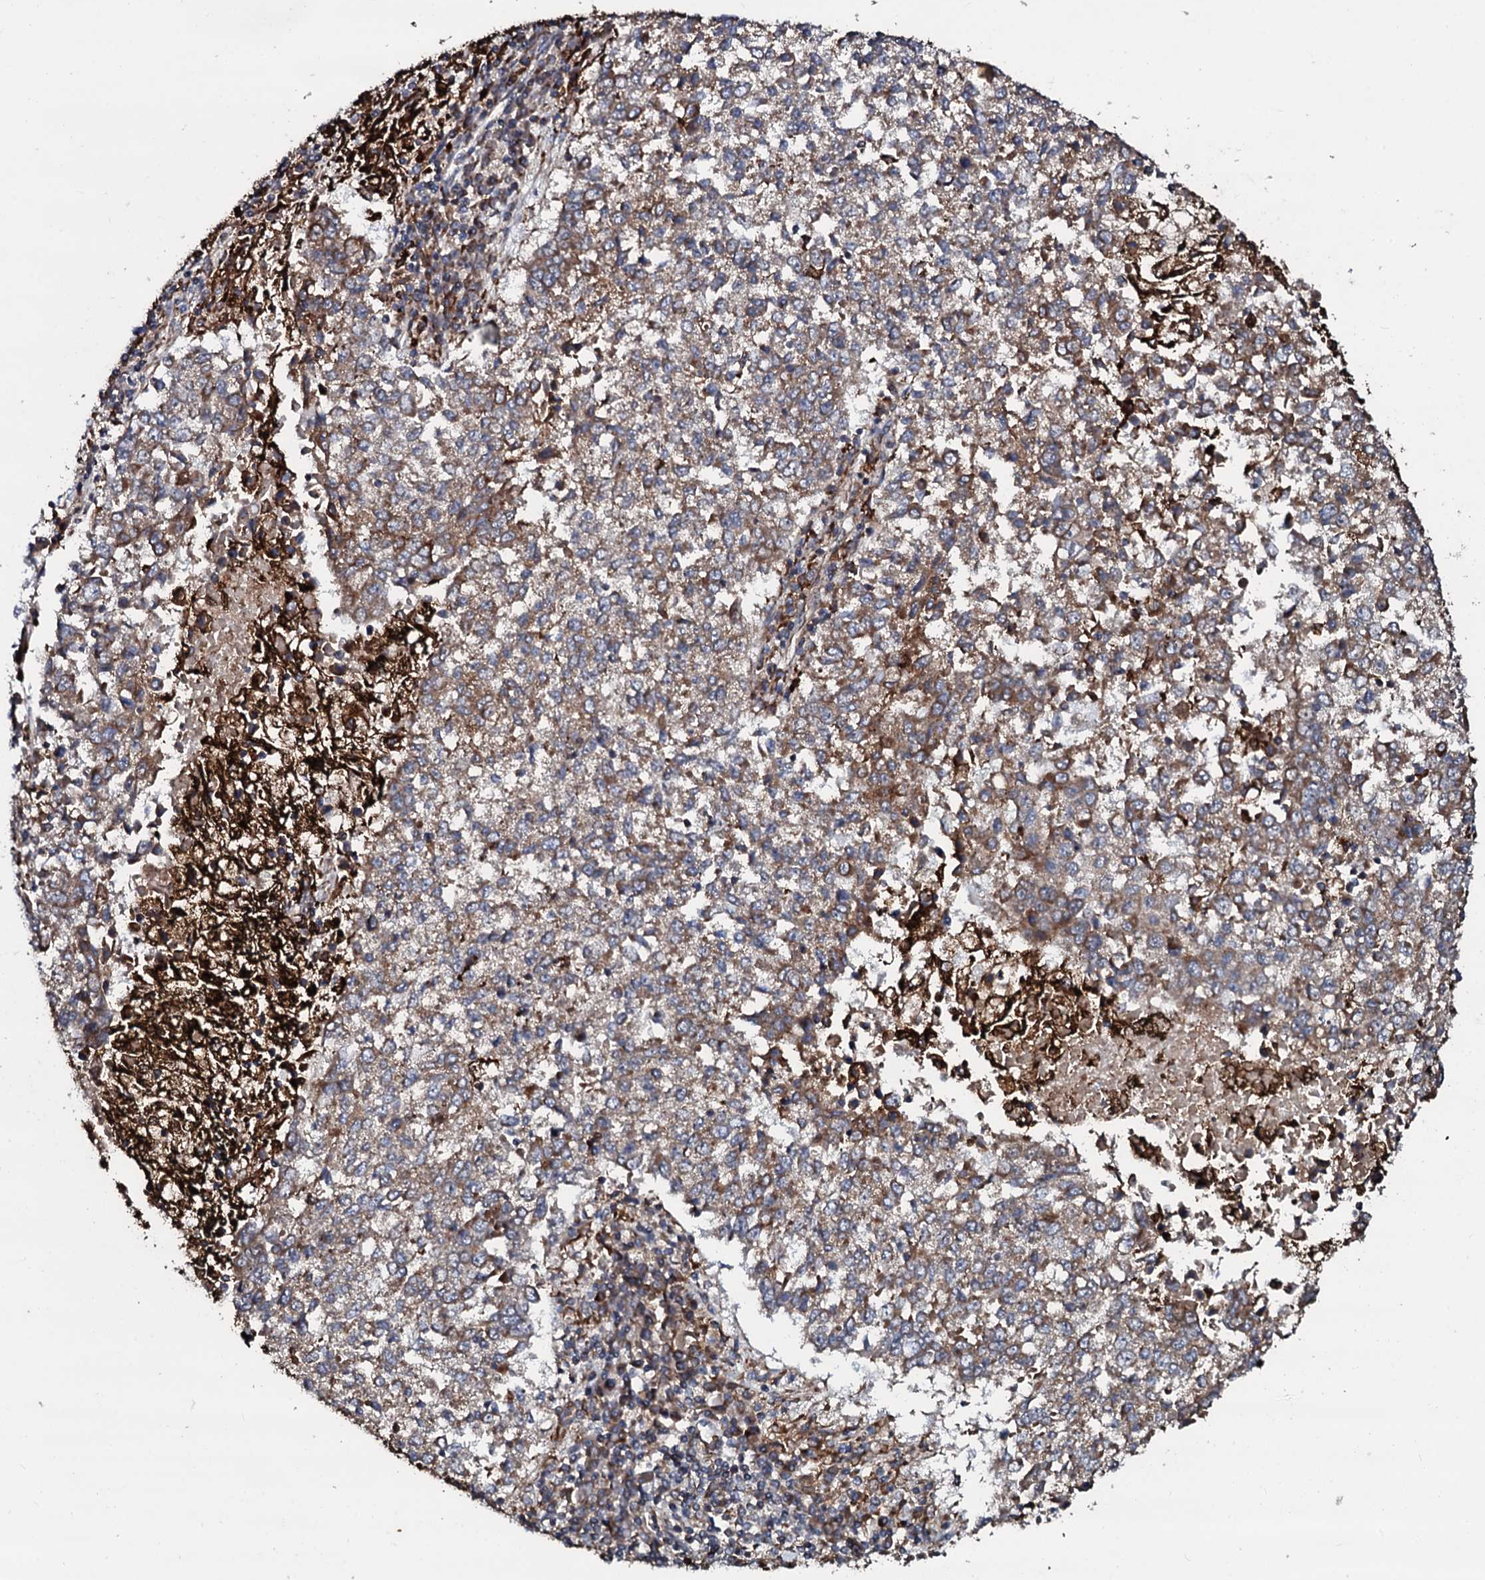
{"staining": {"intensity": "moderate", "quantity": "25%-75%", "location": "cytoplasmic/membranous"}, "tissue": "lung cancer", "cell_type": "Tumor cells", "image_type": "cancer", "snomed": [{"axis": "morphology", "description": "Squamous cell carcinoma, NOS"}, {"axis": "topography", "description": "Lung"}], "caption": "Immunohistochemical staining of human lung cancer (squamous cell carcinoma) reveals medium levels of moderate cytoplasmic/membranous protein expression in approximately 25%-75% of tumor cells.", "gene": "SDHAF2", "patient": {"sex": "male", "age": 73}}